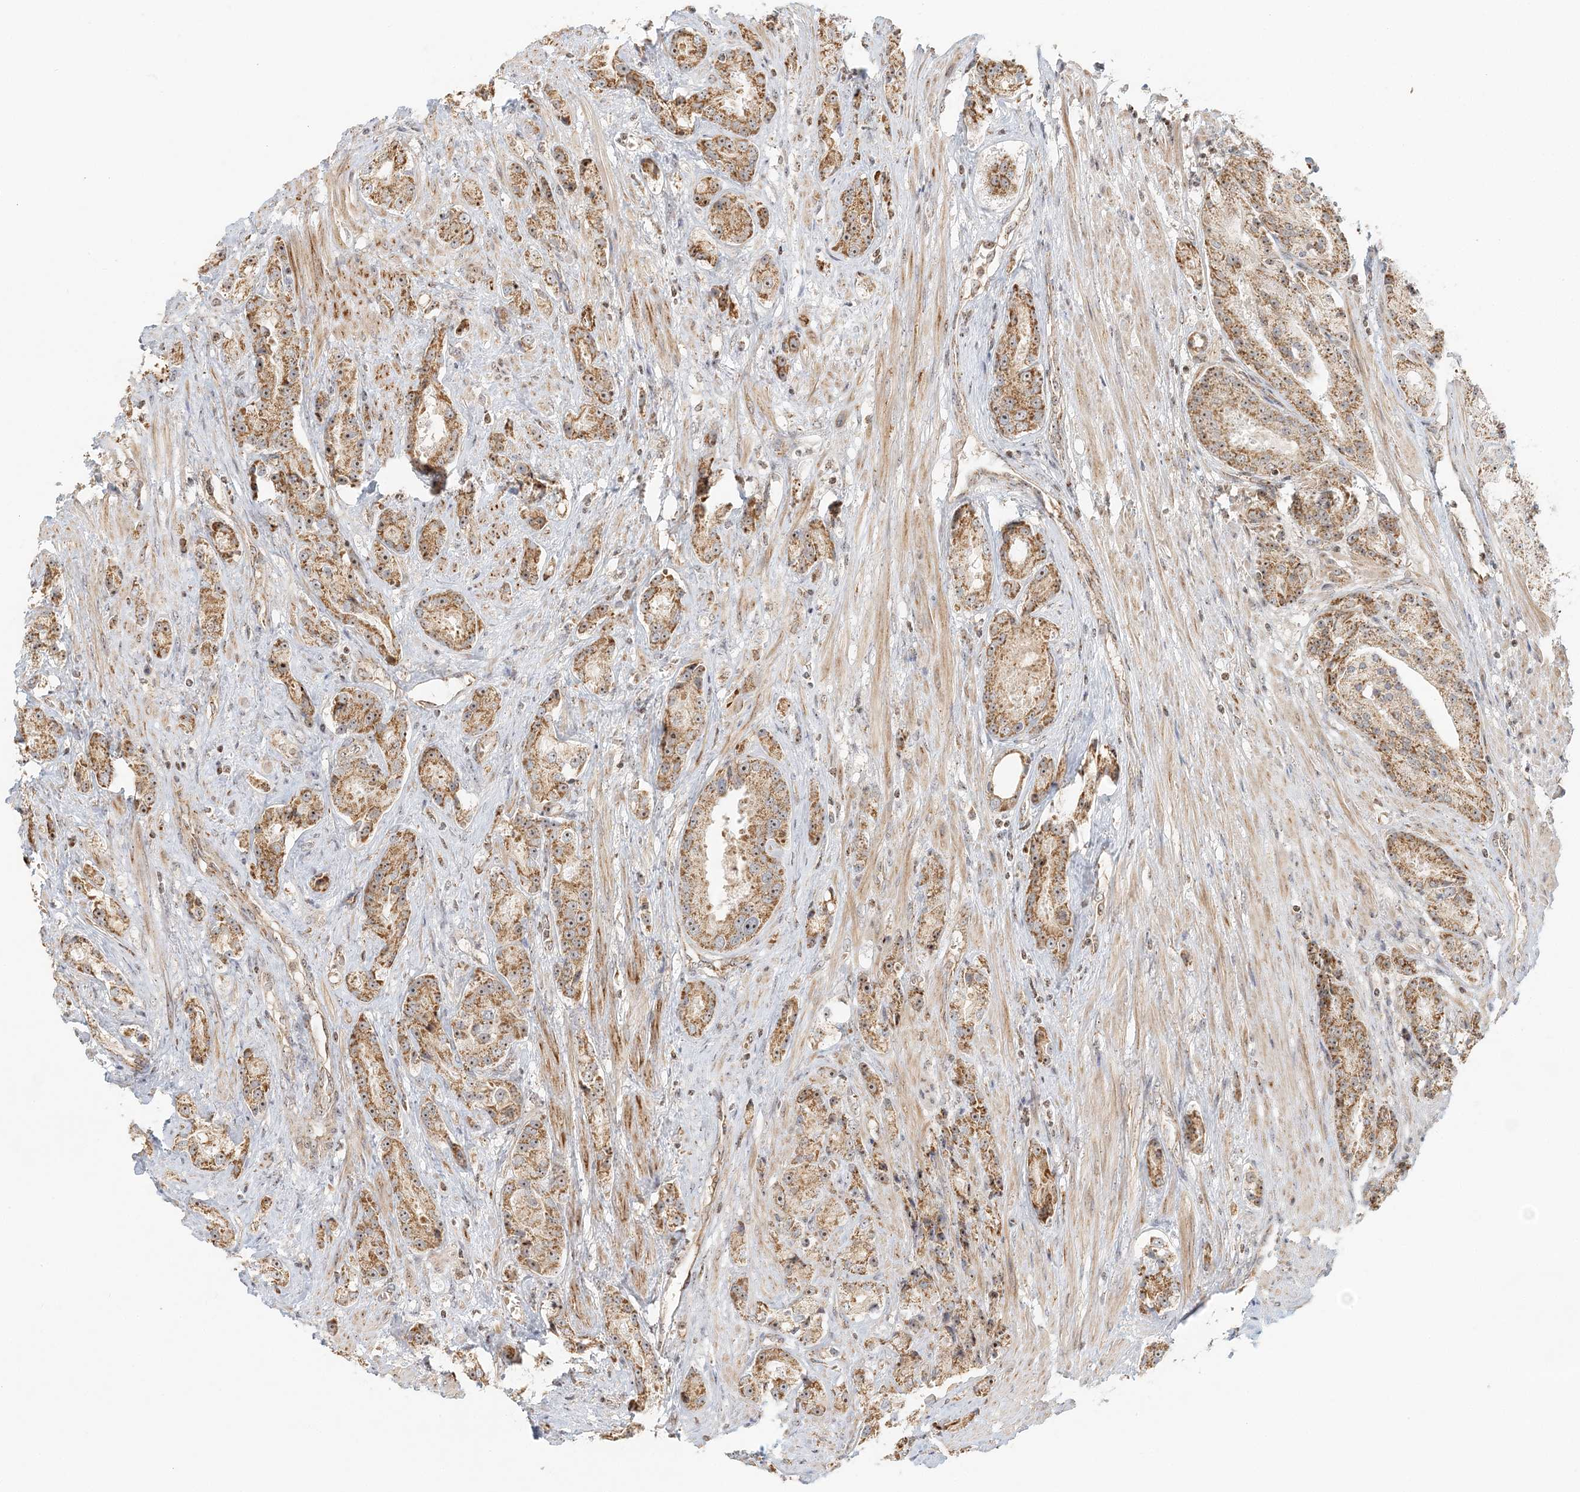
{"staining": {"intensity": "moderate", "quantity": ">75%", "location": "cytoplasmic/membranous,nuclear"}, "tissue": "prostate cancer", "cell_type": "Tumor cells", "image_type": "cancer", "snomed": [{"axis": "morphology", "description": "Adenocarcinoma, High grade"}, {"axis": "topography", "description": "Prostate"}], "caption": "Tumor cells demonstrate medium levels of moderate cytoplasmic/membranous and nuclear staining in about >75% of cells in human prostate cancer. The staining was performed using DAB to visualize the protein expression in brown, while the nuclei were stained in blue with hematoxylin (Magnification: 20x).", "gene": "UBE2F", "patient": {"sex": "male", "age": 60}}